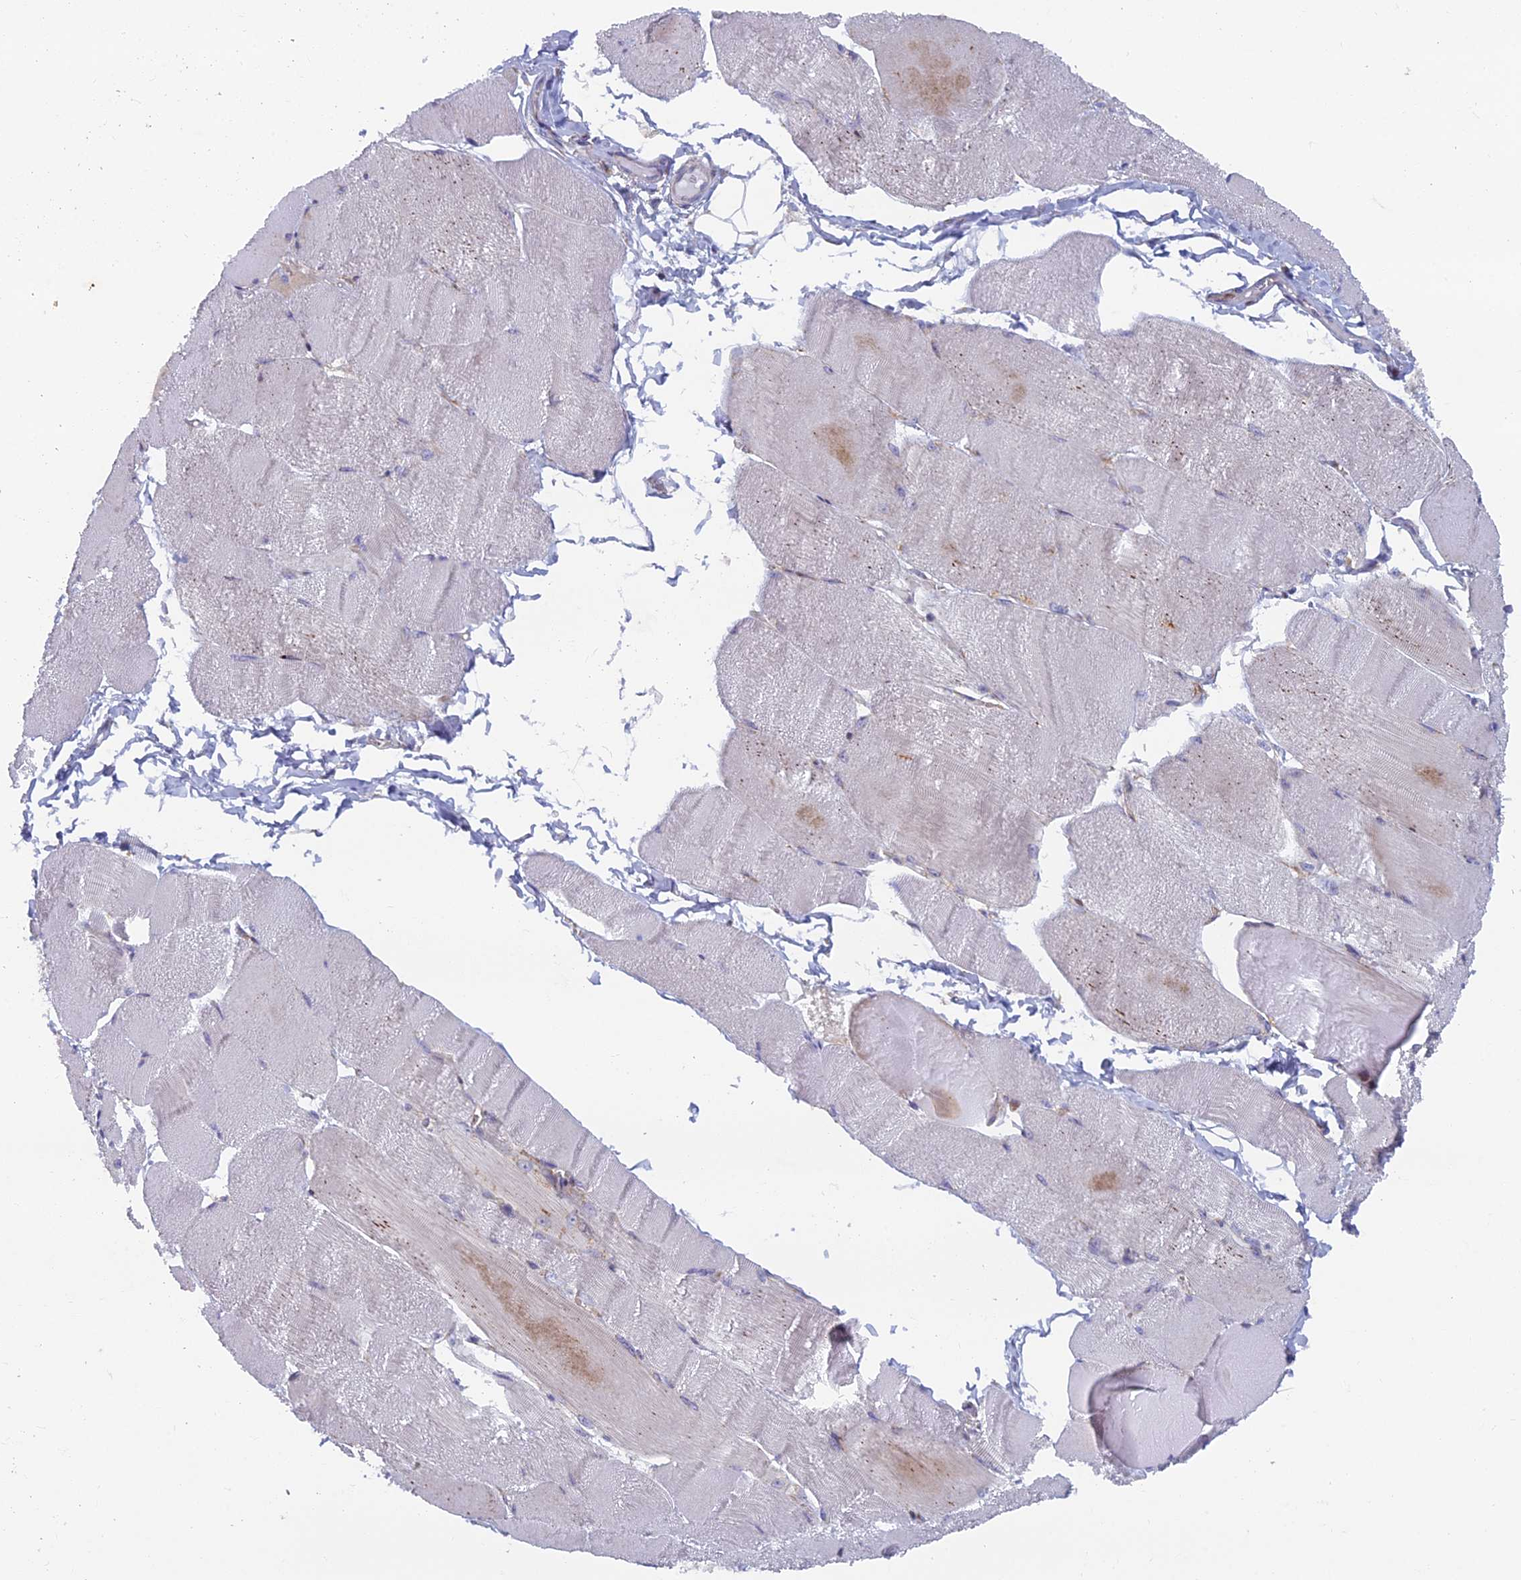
{"staining": {"intensity": "negative", "quantity": "none", "location": "none"}, "tissue": "skeletal muscle", "cell_type": "Myocytes", "image_type": "normal", "snomed": [{"axis": "morphology", "description": "Normal tissue, NOS"}, {"axis": "morphology", "description": "Basal cell carcinoma"}, {"axis": "topography", "description": "Skeletal muscle"}], "caption": "IHC micrograph of normal skeletal muscle: skeletal muscle stained with DAB (3,3'-diaminobenzidine) shows no significant protein expression in myocytes.", "gene": "B9D2", "patient": {"sex": "female", "age": 64}}